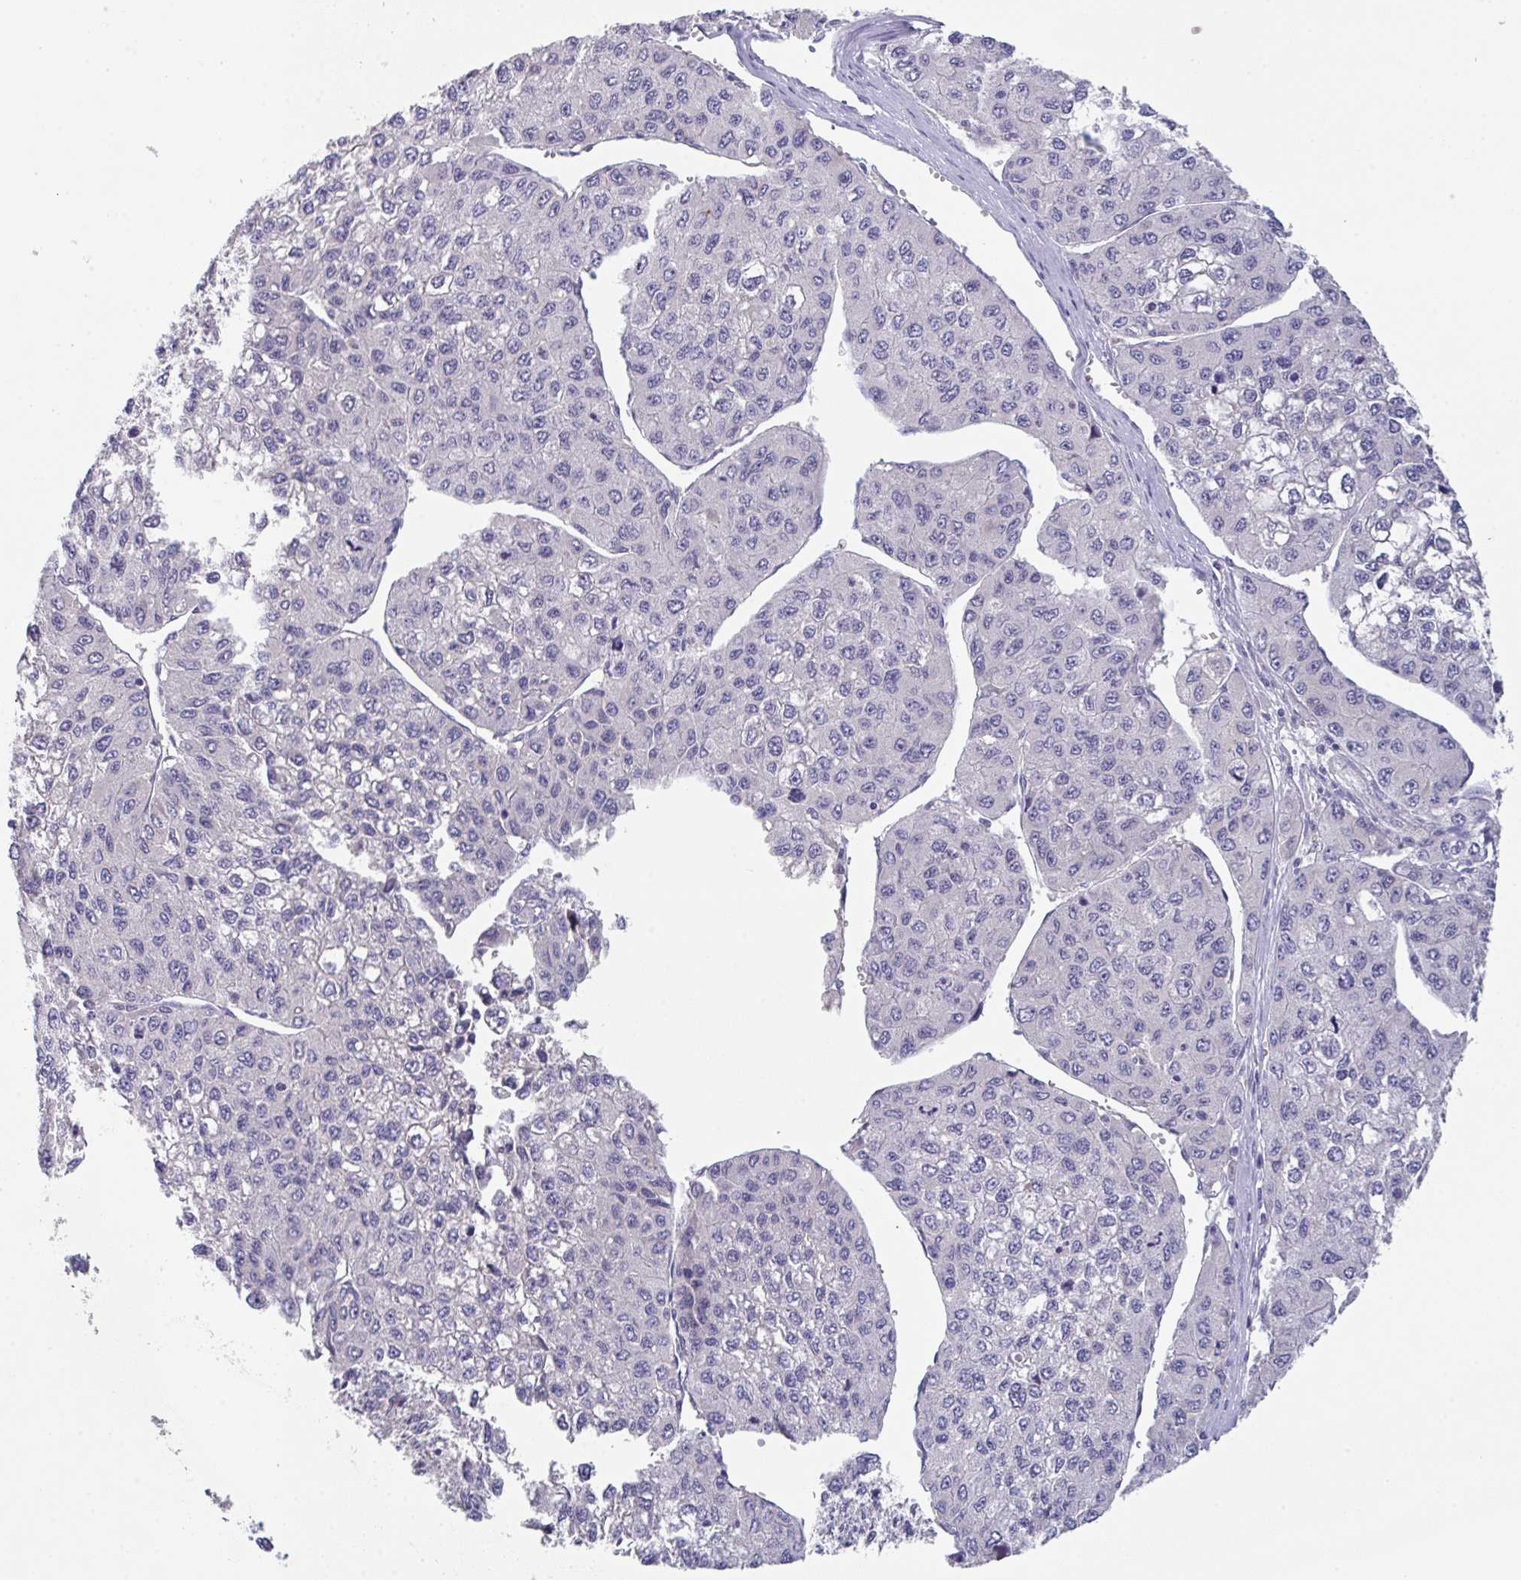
{"staining": {"intensity": "negative", "quantity": "none", "location": "none"}, "tissue": "liver cancer", "cell_type": "Tumor cells", "image_type": "cancer", "snomed": [{"axis": "morphology", "description": "Carcinoma, Hepatocellular, NOS"}, {"axis": "topography", "description": "Liver"}], "caption": "Tumor cells are negative for brown protein staining in liver hepatocellular carcinoma.", "gene": "HGFAC", "patient": {"sex": "female", "age": 66}}